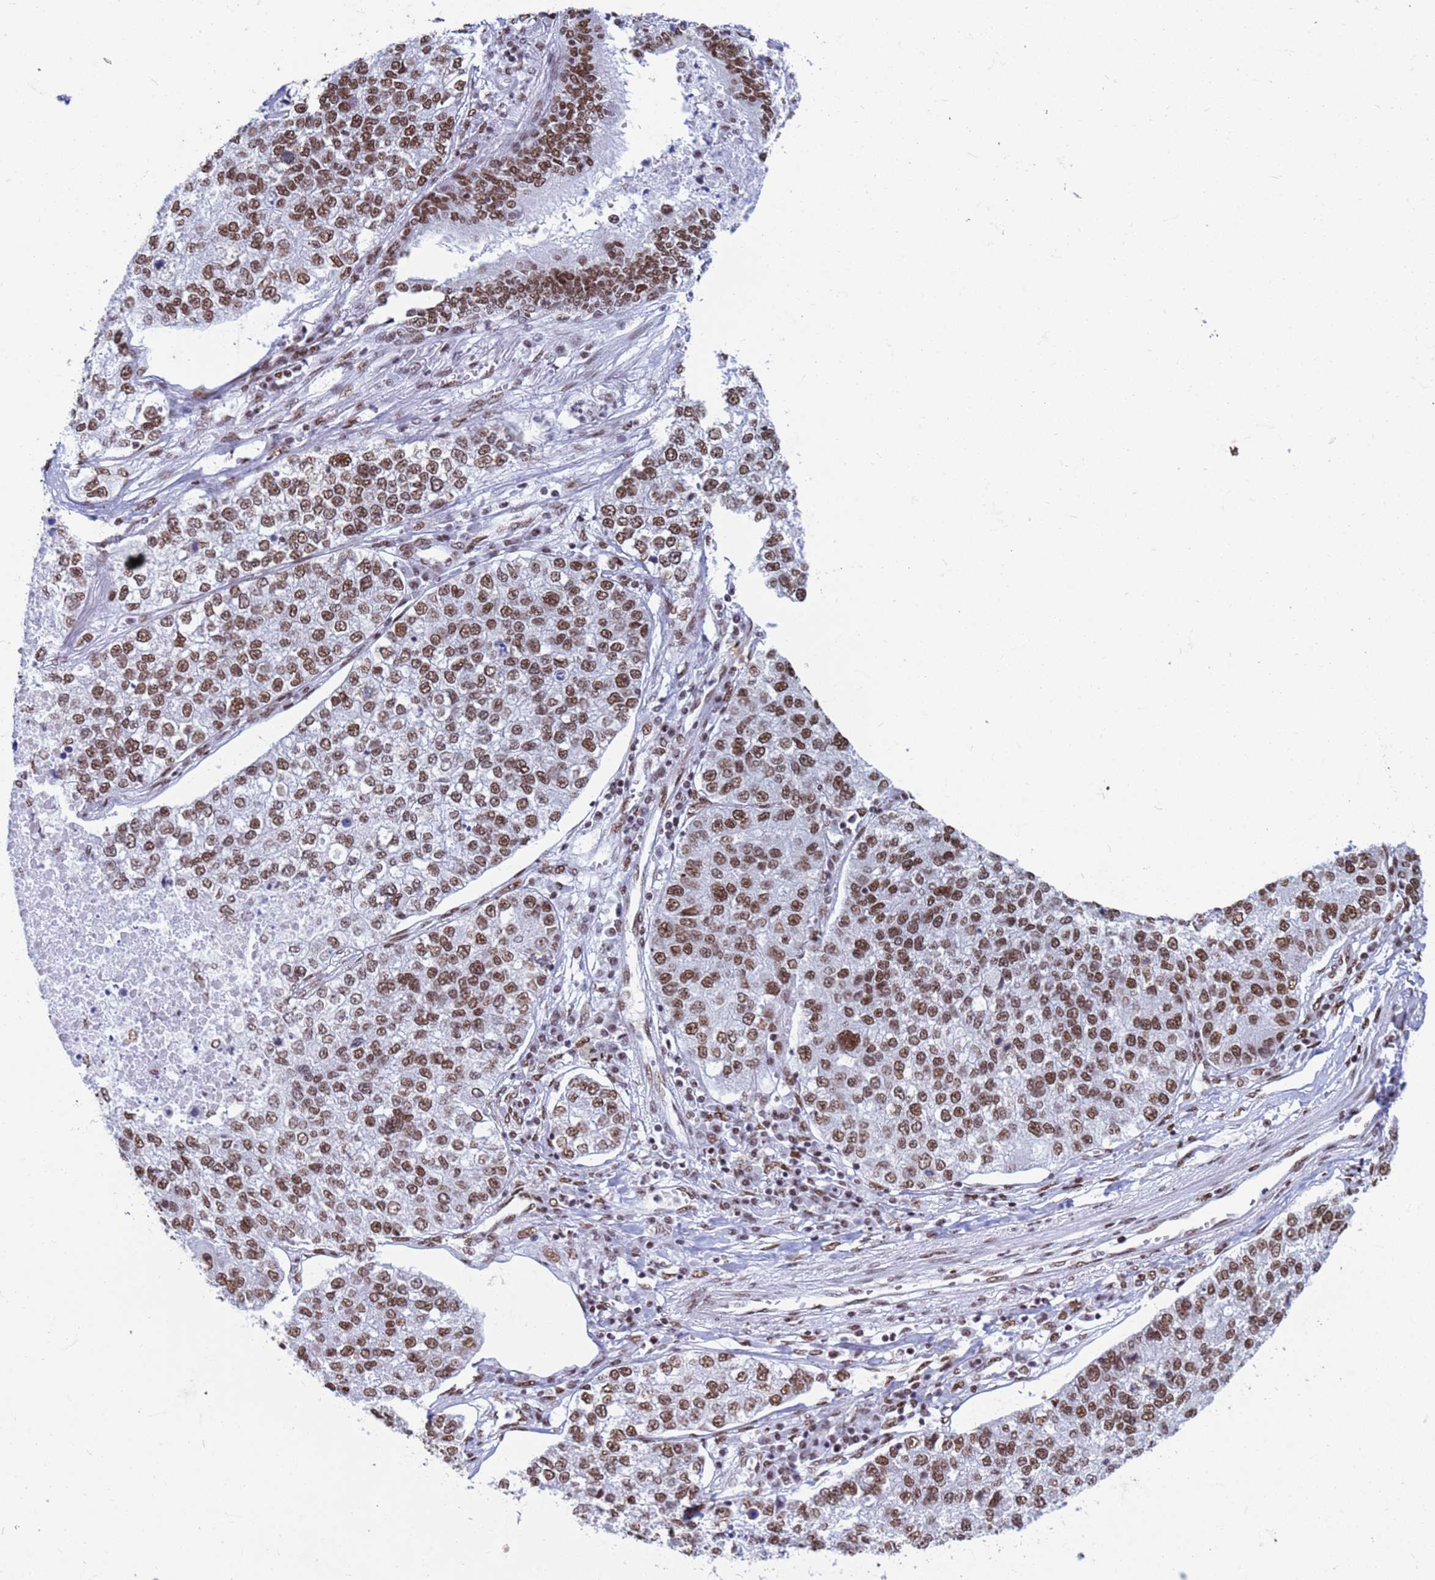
{"staining": {"intensity": "moderate", "quantity": ">75%", "location": "nuclear"}, "tissue": "lung cancer", "cell_type": "Tumor cells", "image_type": "cancer", "snomed": [{"axis": "morphology", "description": "Adenocarcinoma, NOS"}, {"axis": "topography", "description": "Lung"}], "caption": "Human lung cancer (adenocarcinoma) stained with a protein marker demonstrates moderate staining in tumor cells.", "gene": "FAM170B", "patient": {"sex": "male", "age": 49}}